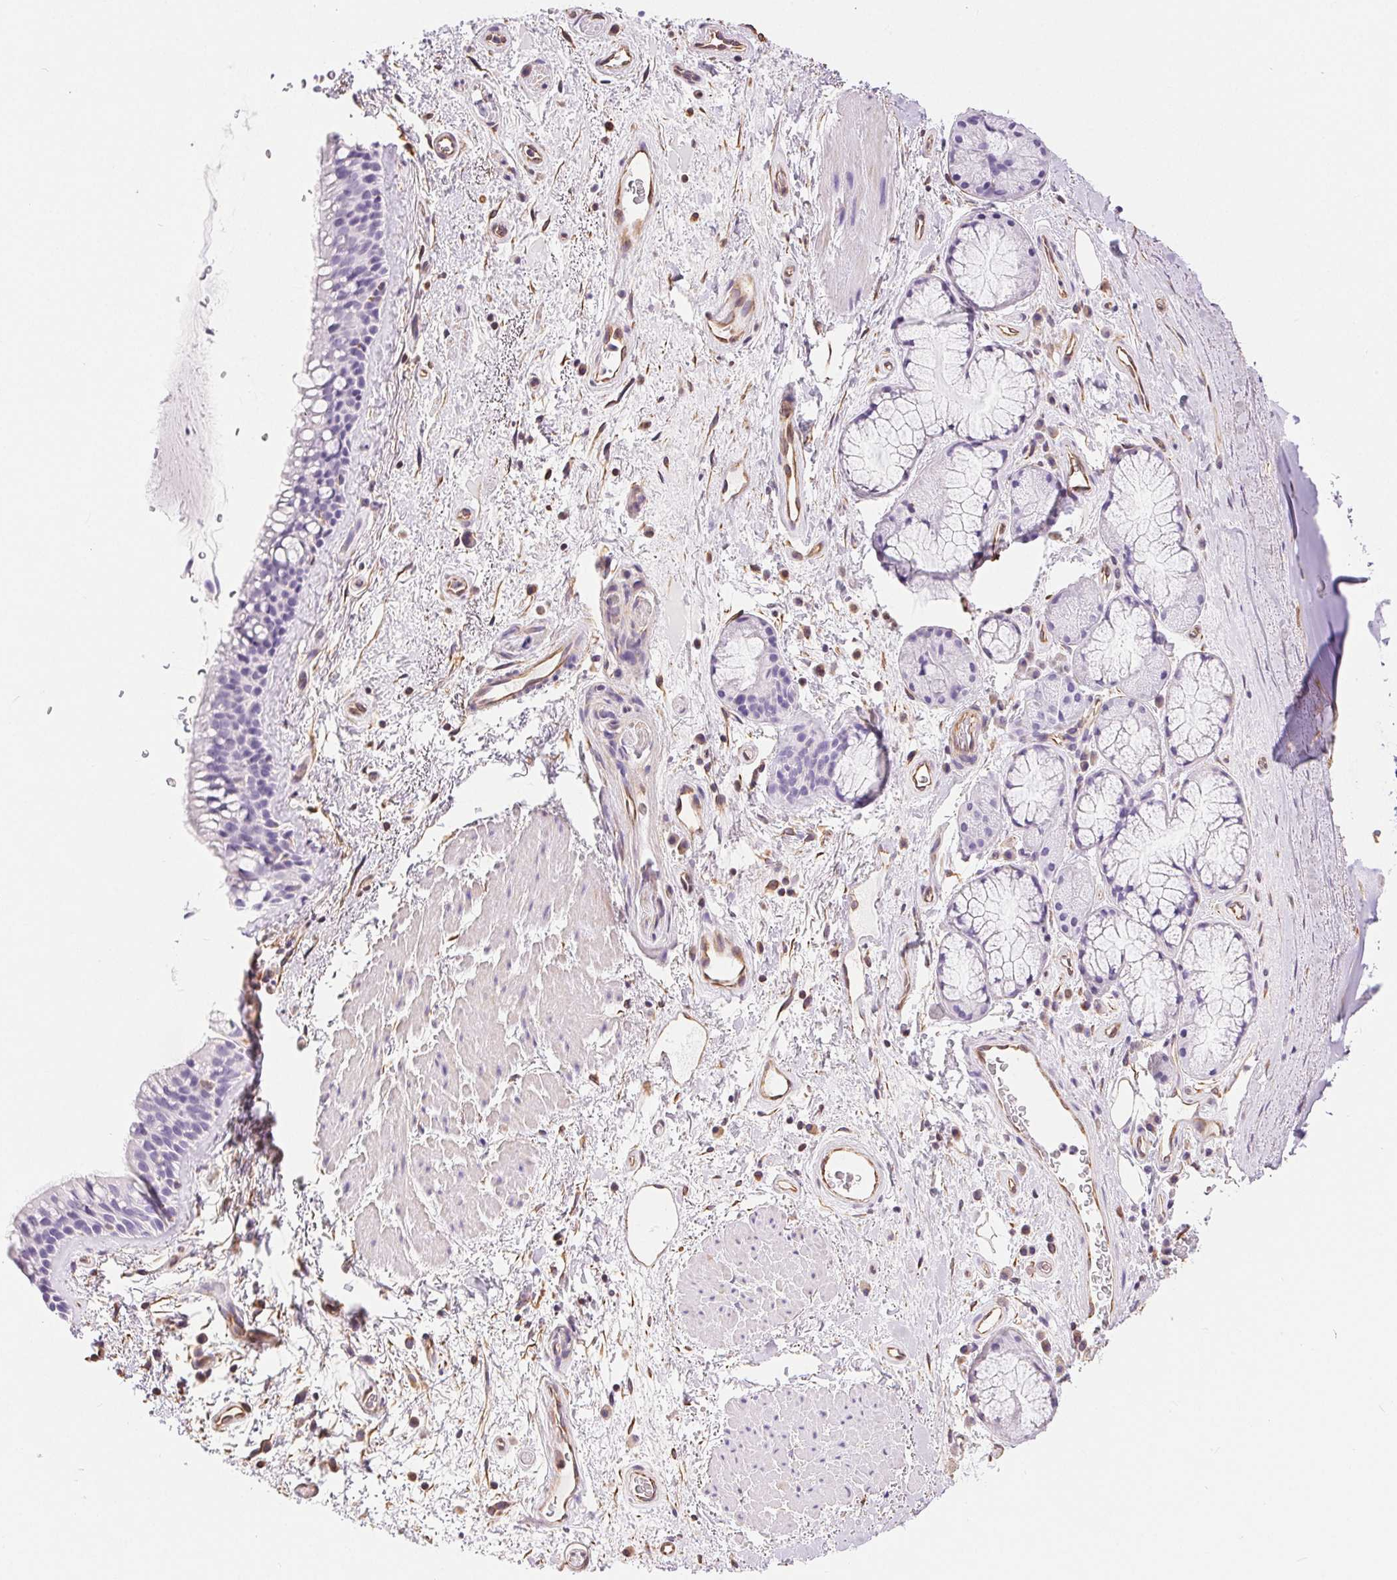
{"staining": {"intensity": "negative", "quantity": "none", "location": "none"}, "tissue": "bronchus", "cell_type": "Respiratory epithelial cells", "image_type": "normal", "snomed": [{"axis": "morphology", "description": "Normal tissue, NOS"}, {"axis": "topography", "description": "Bronchus"}], "caption": "Histopathology image shows no protein staining in respiratory epithelial cells of benign bronchus. (Immunohistochemistry, brightfield microscopy, high magnification).", "gene": "GFAP", "patient": {"sex": "male", "age": 48}}